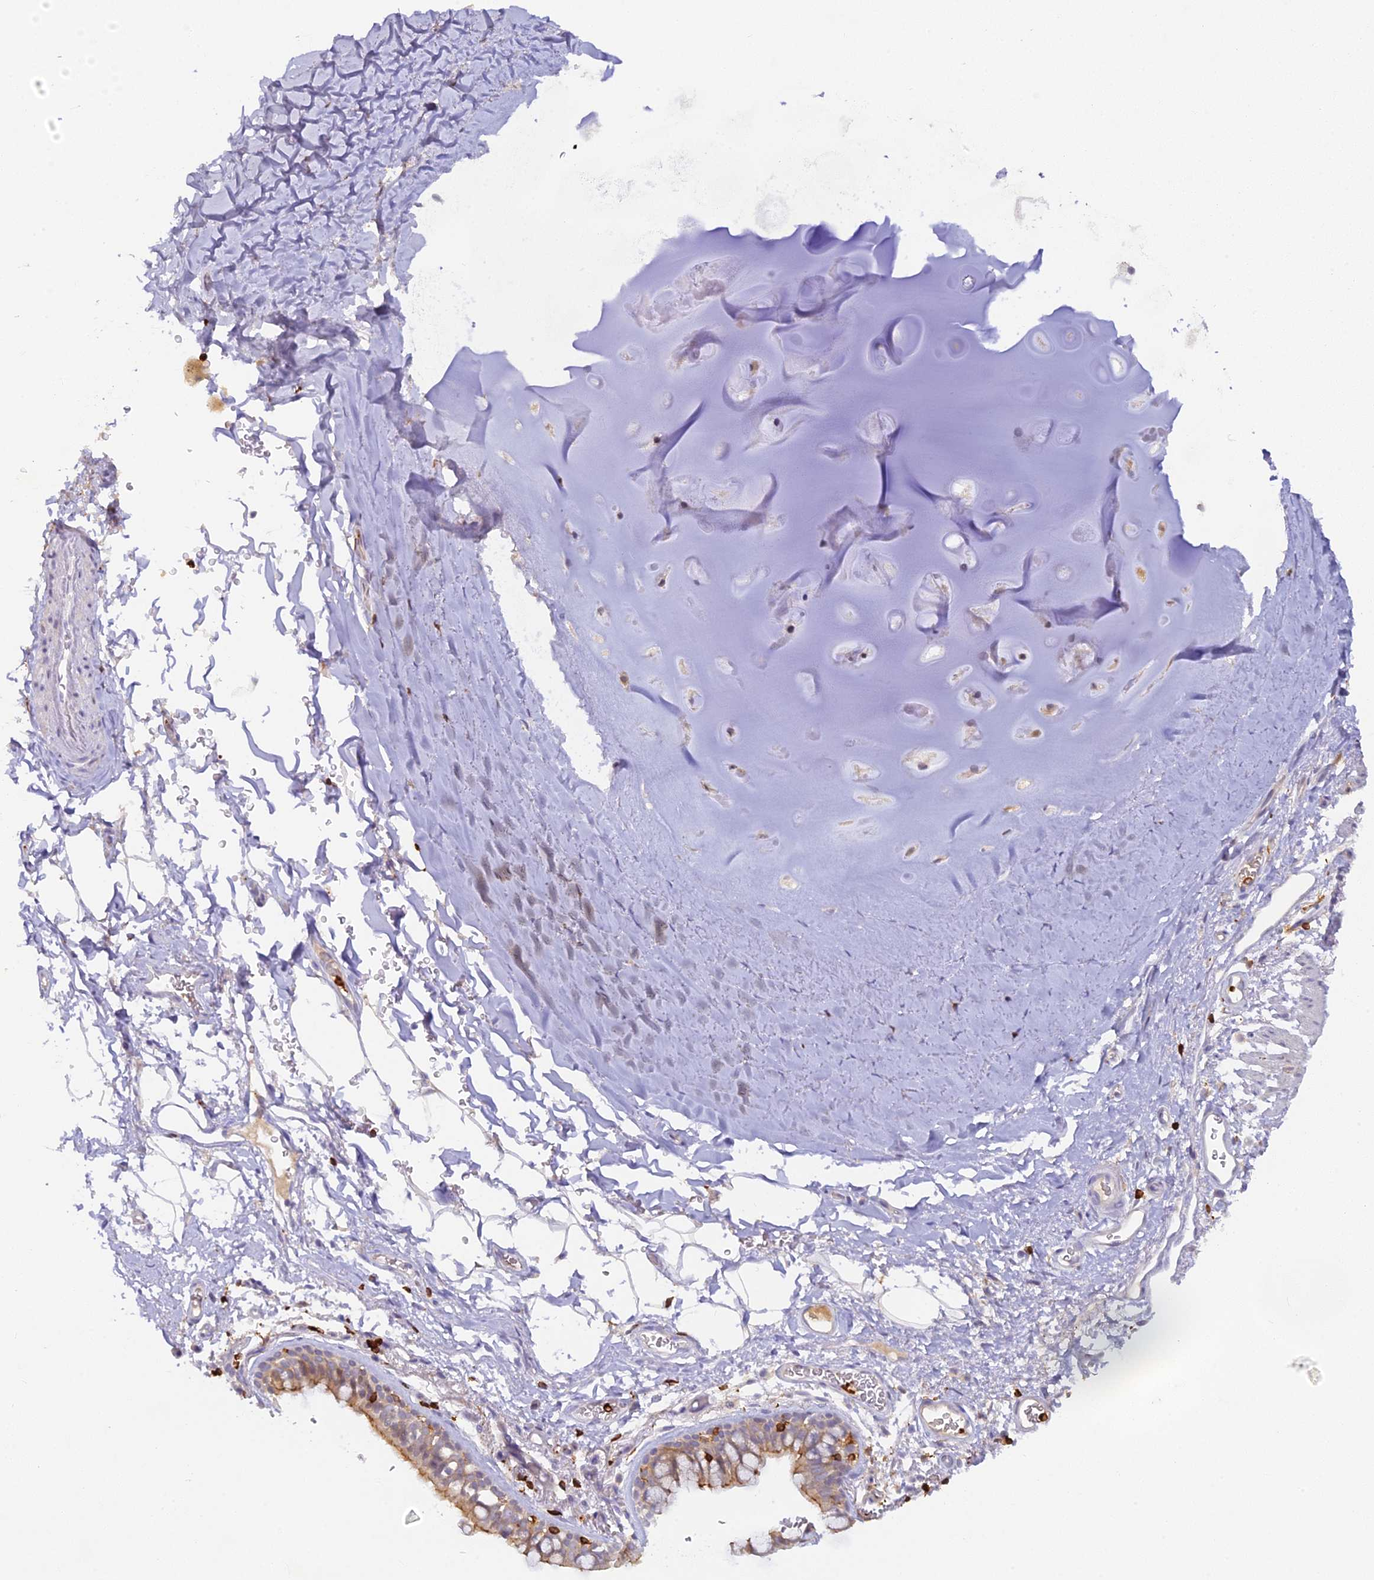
{"staining": {"intensity": "moderate", "quantity": "25%-75%", "location": "cytoplasmic/membranous"}, "tissue": "bronchus", "cell_type": "Respiratory epithelial cells", "image_type": "normal", "snomed": [{"axis": "morphology", "description": "Normal tissue, NOS"}, {"axis": "topography", "description": "Bronchus"}], "caption": "Benign bronchus shows moderate cytoplasmic/membranous expression in about 25%-75% of respiratory epithelial cells, visualized by immunohistochemistry.", "gene": "FYB1", "patient": {"sex": "male", "age": 65}}